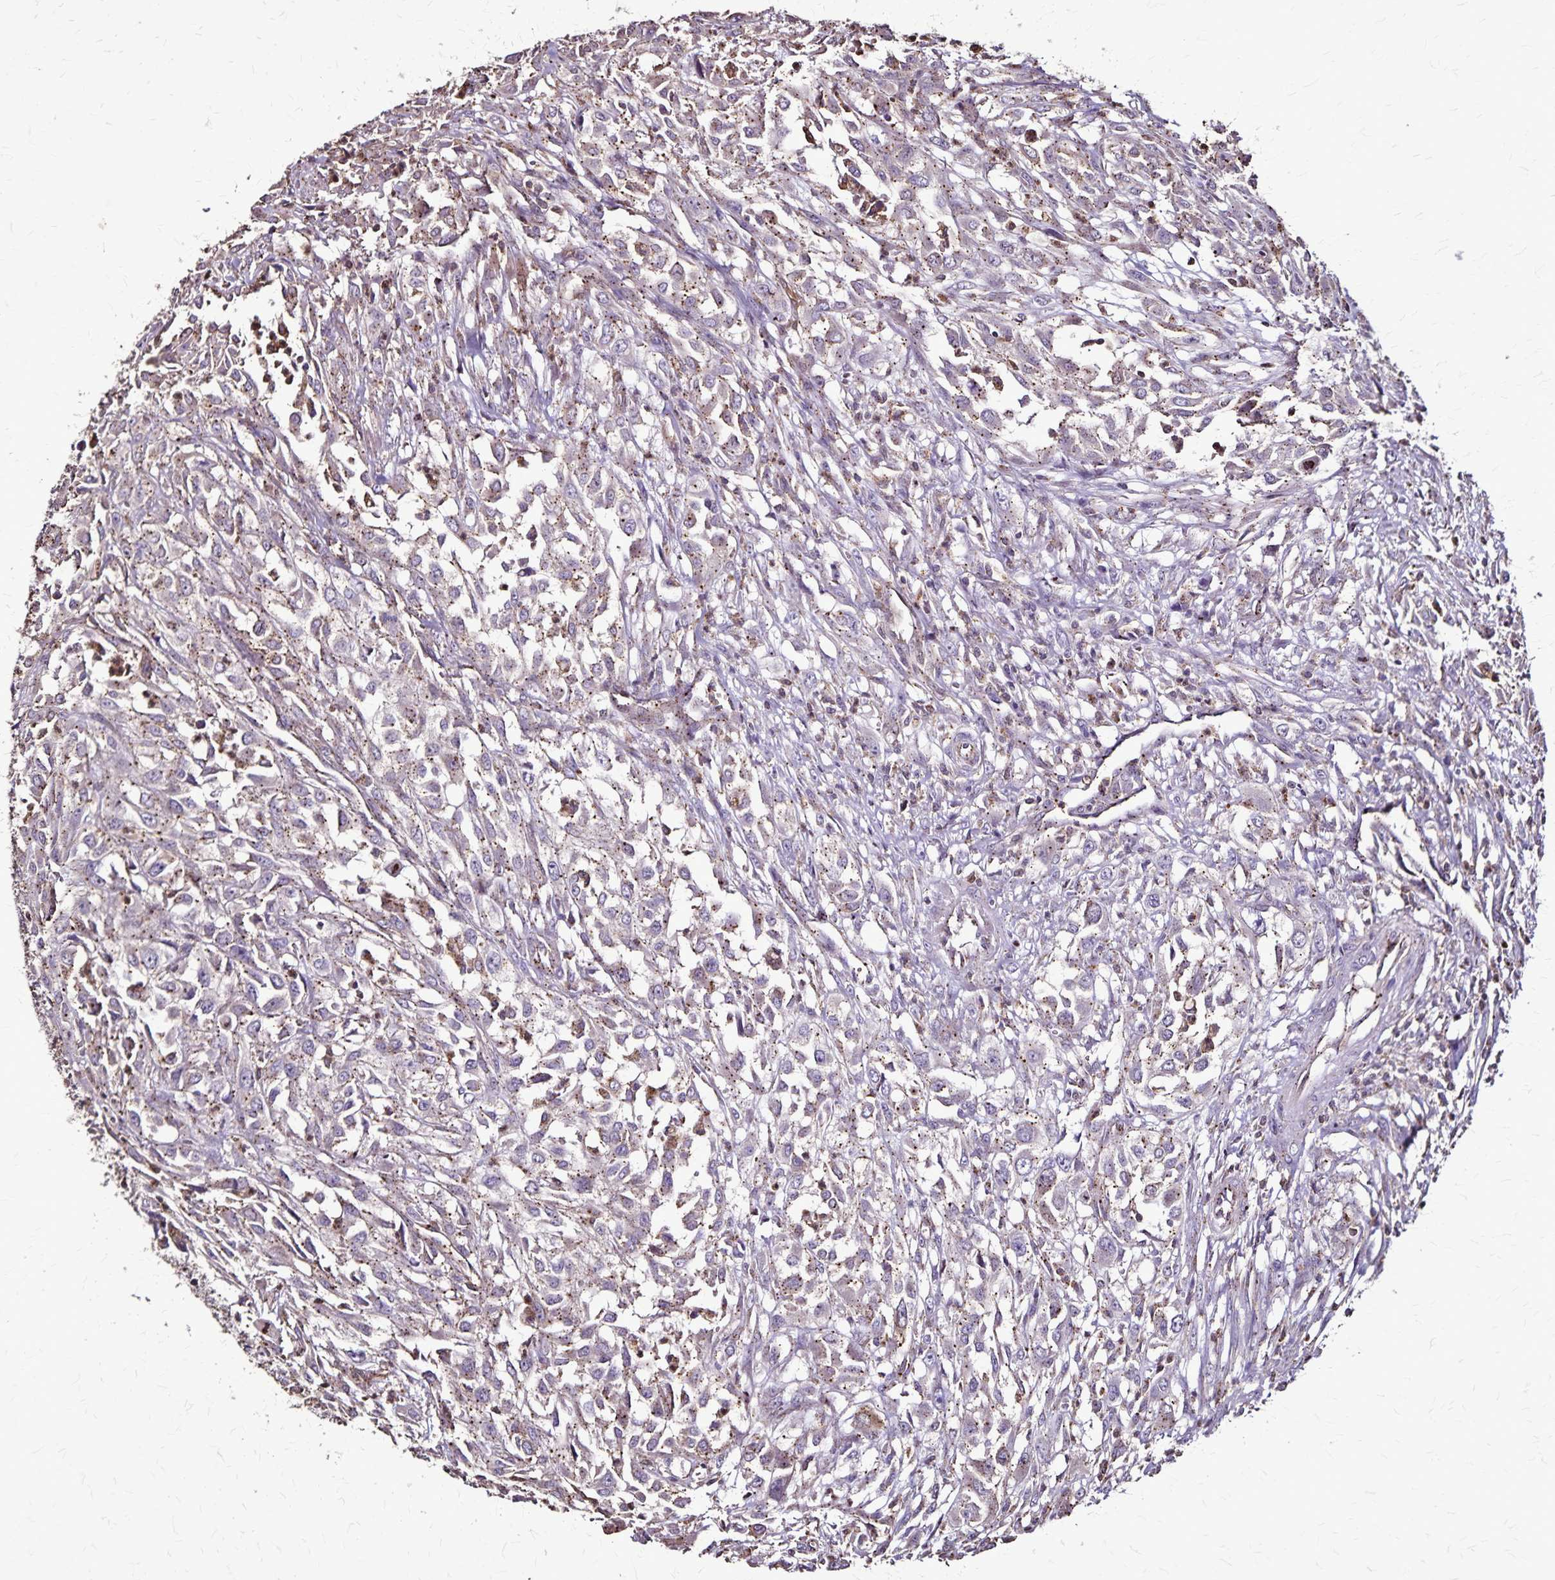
{"staining": {"intensity": "moderate", "quantity": "25%-75%", "location": "cytoplasmic/membranous"}, "tissue": "urothelial cancer", "cell_type": "Tumor cells", "image_type": "cancer", "snomed": [{"axis": "morphology", "description": "Urothelial carcinoma, High grade"}, {"axis": "topography", "description": "Urinary bladder"}], "caption": "The immunohistochemical stain labels moderate cytoplasmic/membranous positivity in tumor cells of urothelial carcinoma (high-grade) tissue. Ihc stains the protein in brown and the nuclei are stained blue.", "gene": "CHMP1B", "patient": {"sex": "male", "age": 67}}